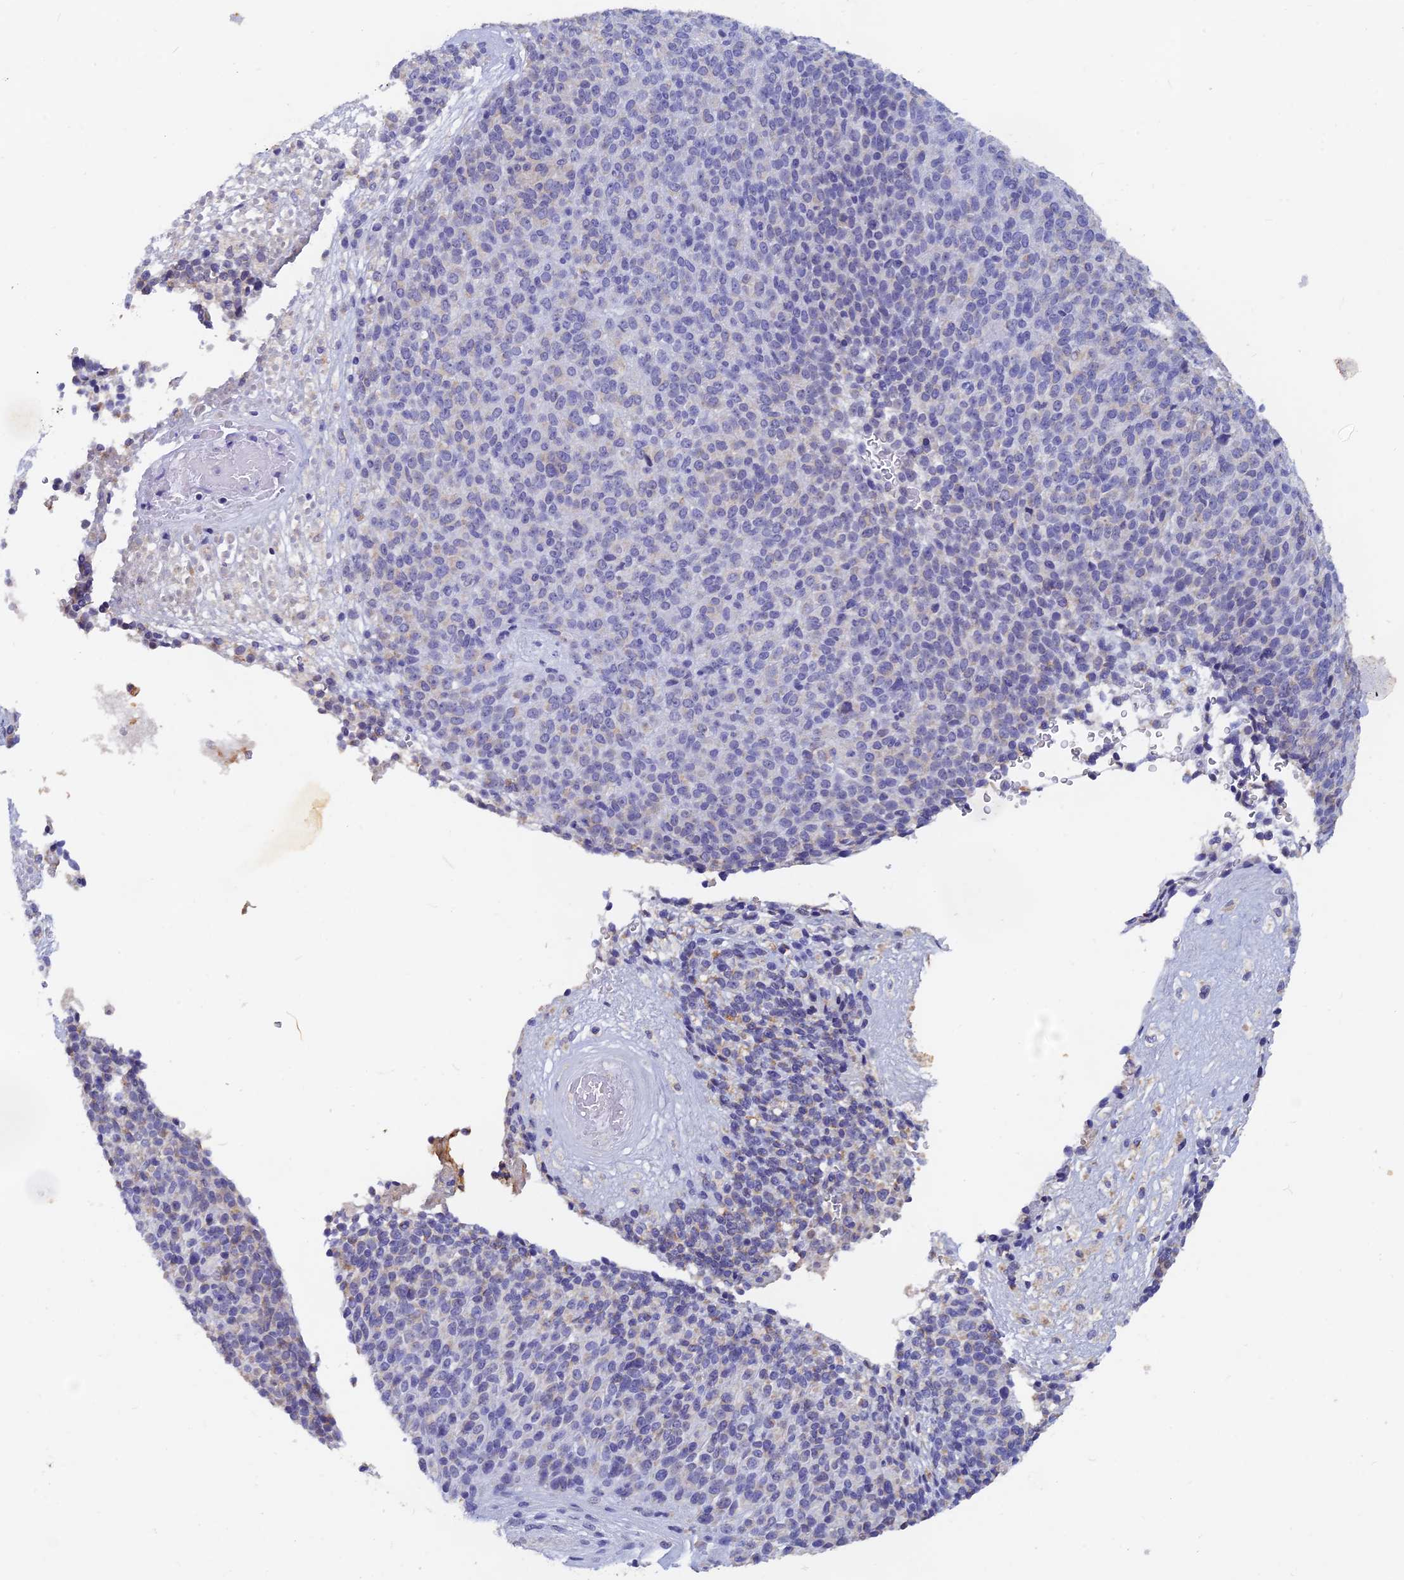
{"staining": {"intensity": "negative", "quantity": "none", "location": "none"}, "tissue": "melanoma", "cell_type": "Tumor cells", "image_type": "cancer", "snomed": [{"axis": "morphology", "description": "Malignant melanoma, Metastatic site"}, {"axis": "topography", "description": "Brain"}], "caption": "High power microscopy histopathology image of an immunohistochemistry (IHC) photomicrograph of malignant melanoma (metastatic site), revealing no significant staining in tumor cells.", "gene": "LRIF1", "patient": {"sex": "female", "age": 56}}